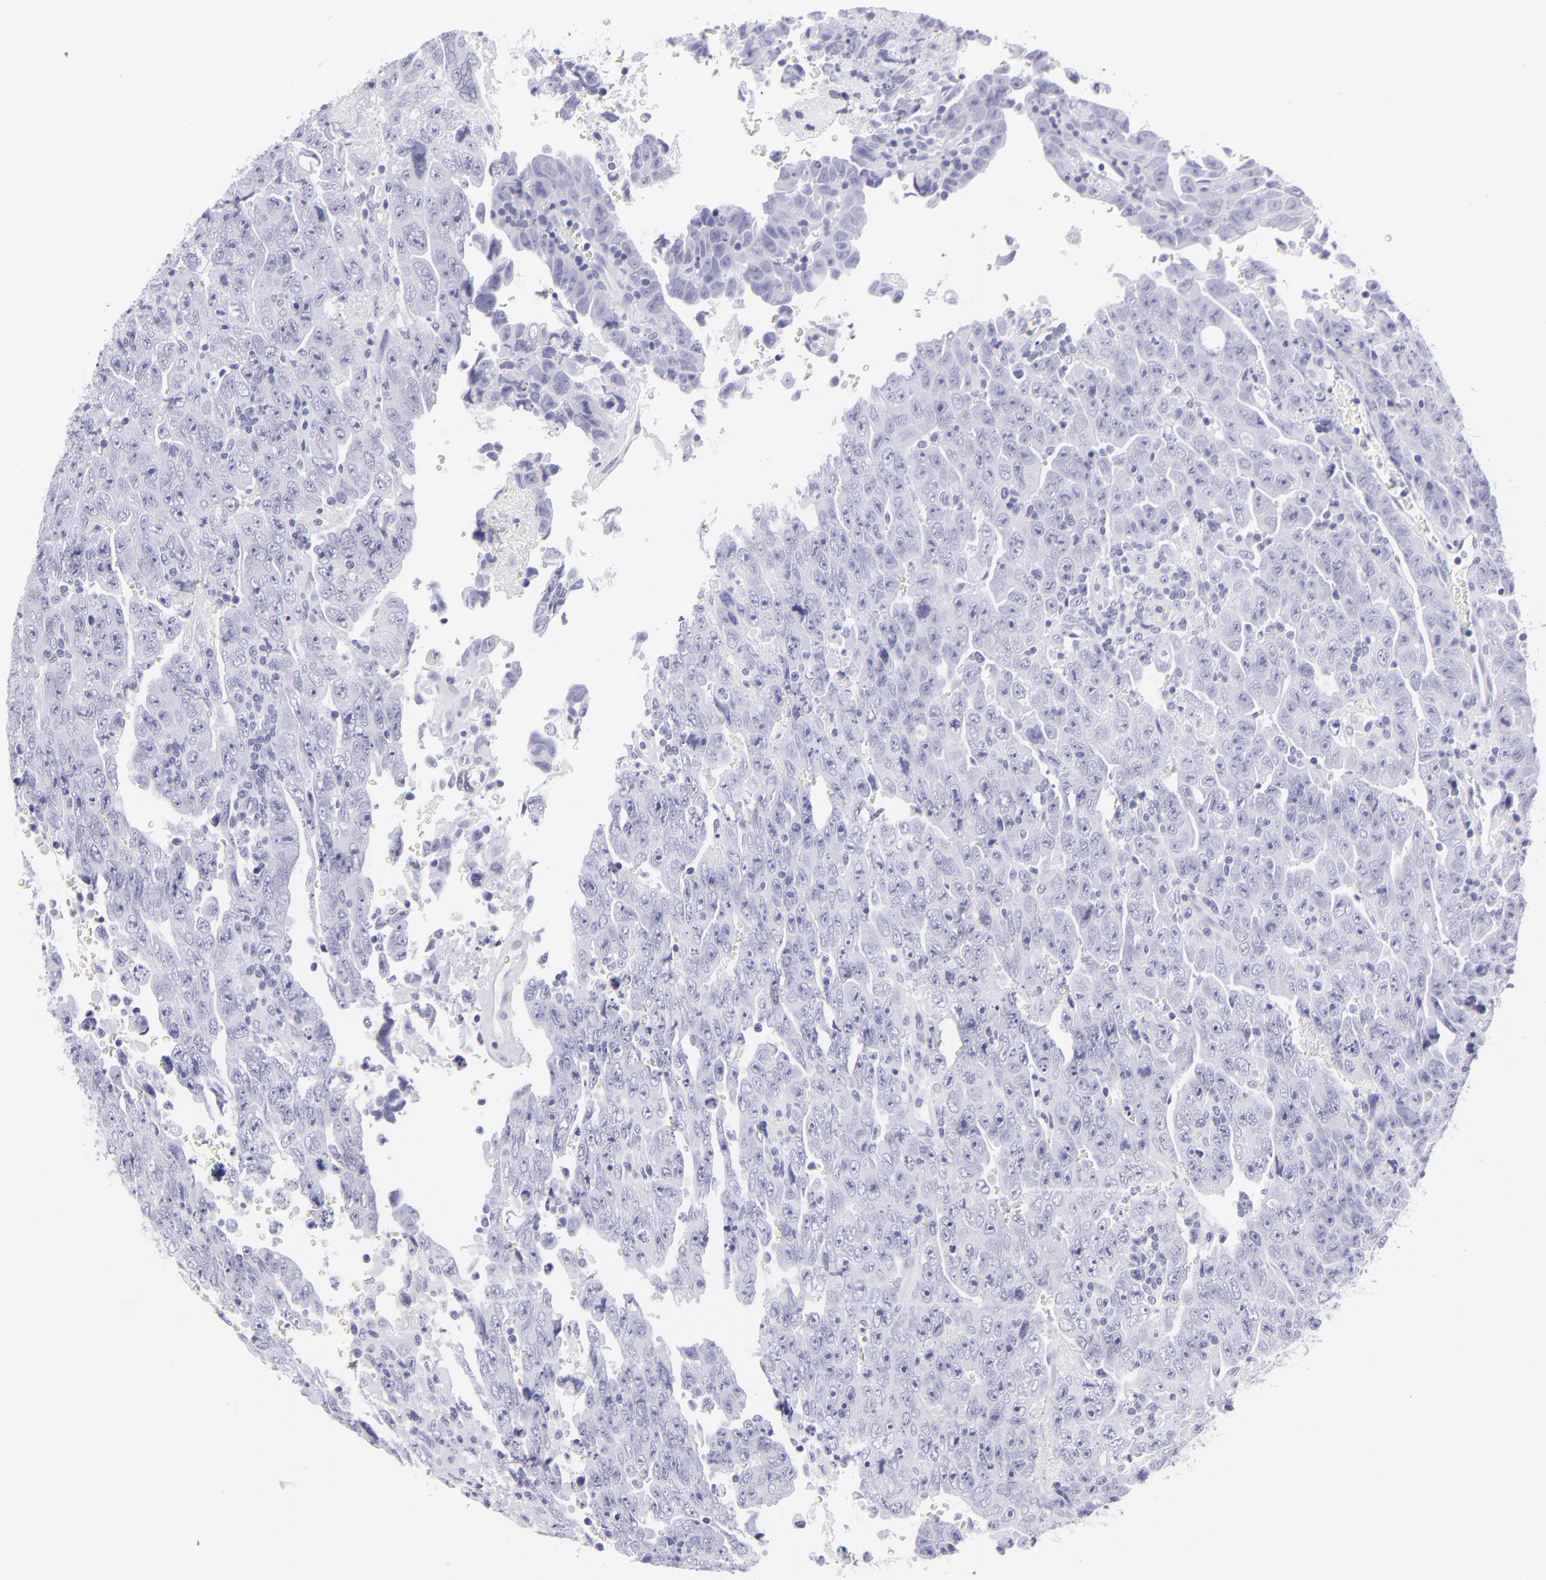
{"staining": {"intensity": "negative", "quantity": "none", "location": "none"}, "tissue": "testis cancer", "cell_type": "Tumor cells", "image_type": "cancer", "snomed": [{"axis": "morphology", "description": "Carcinoma, Embryonal, NOS"}, {"axis": "topography", "description": "Testis"}], "caption": "DAB immunohistochemical staining of testis embryonal carcinoma exhibits no significant positivity in tumor cells. Brightfield microscopy of immunohistochemistry stained with DAB (brown) and hematoxylin (blue), captured at high magnification.", "gene": "CNP", "patient": {"sex": "male", "age": 28}}